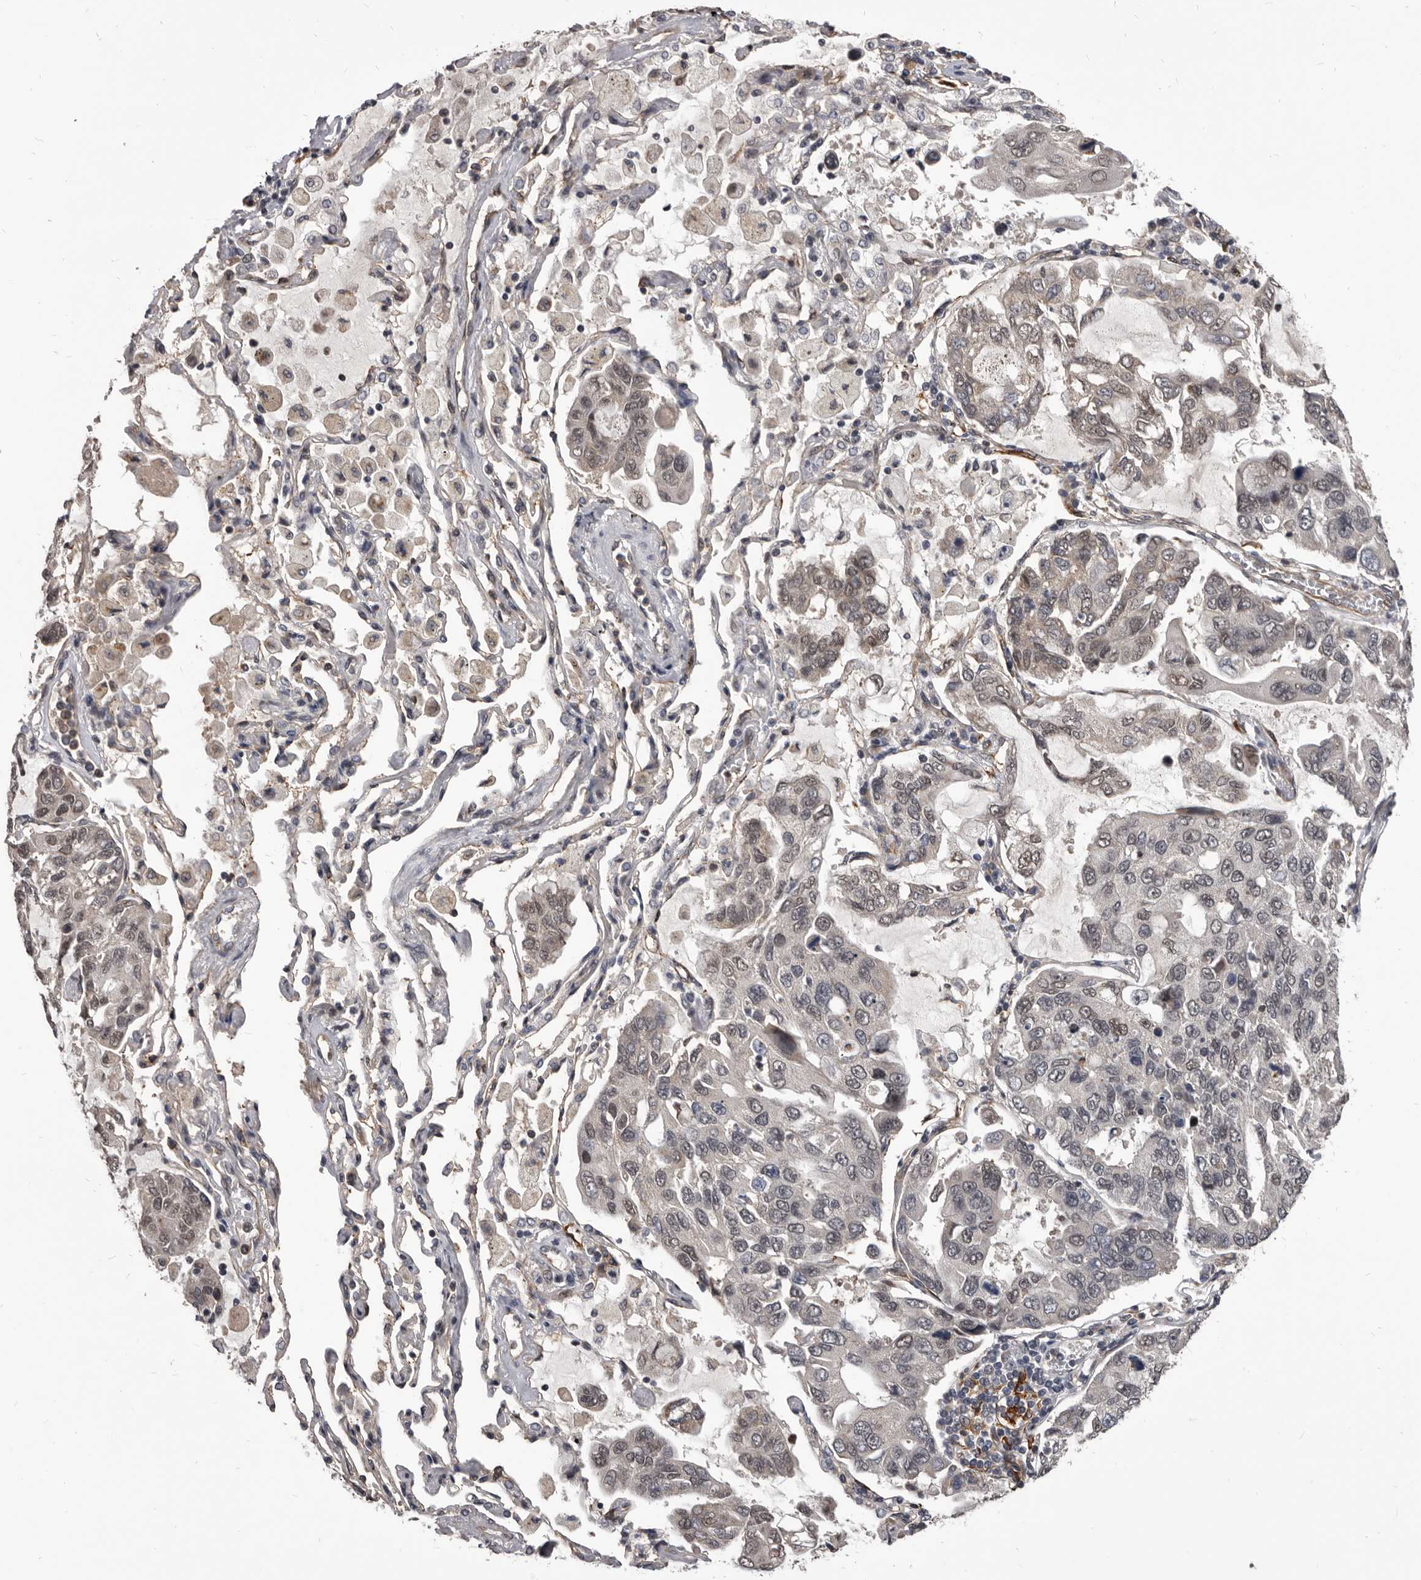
{"staining": {"intensity": "weak", "quantity": "<25%", "location": "cytoplasmic/membranous"}, "tissue": "lung cancer", "cell_type": "Tumor cells", "image_type": "cancer", "snomed": [{"axis": "morphology", "description": "Adenocarcinoma, NOS"}, {"axis": "topography", "description": "Lung"}], "caption": "Tumor cells are negative for protein expression in human lung cancer (adenocarcinoma). (IHC, brightfield microscopy, high magnification).", "gene": "ADAMTS20", "patient": {"sex": "male", "age": 64}}